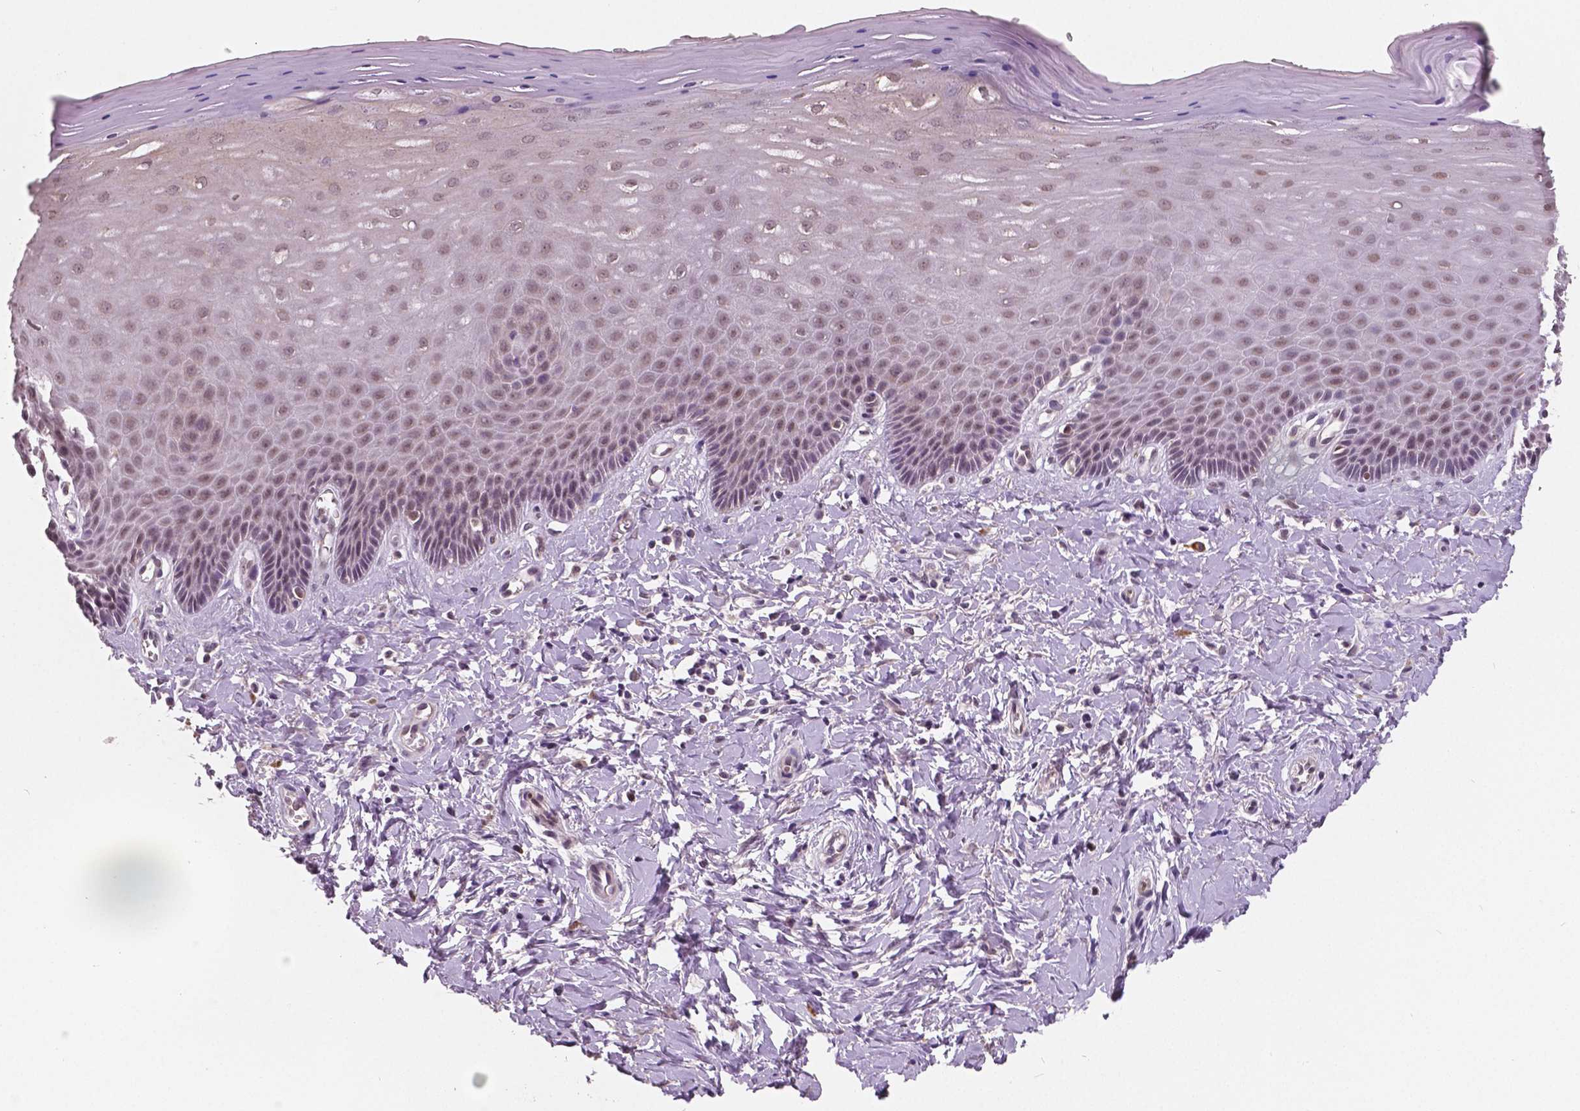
{"staining": {"intensity": "weak", "quantity": "25%-75%", "location": "nuclear"}, "tissue": "vagina", "cell_type": "Squamous epithelial cells", "image_type": "normal", "snomed": [{"axis": "morphology", "description": "Normal tissue, NOS"}, {"axis": "topography", "description": "Vagina"}], "caption": "A photomicrograph of human vagina stained for a protein reveals weak nuclear brown staining in squamous epithelial cells.", "gene": "HMBOX1", "patient": {"sex": "female", "age": 83}}